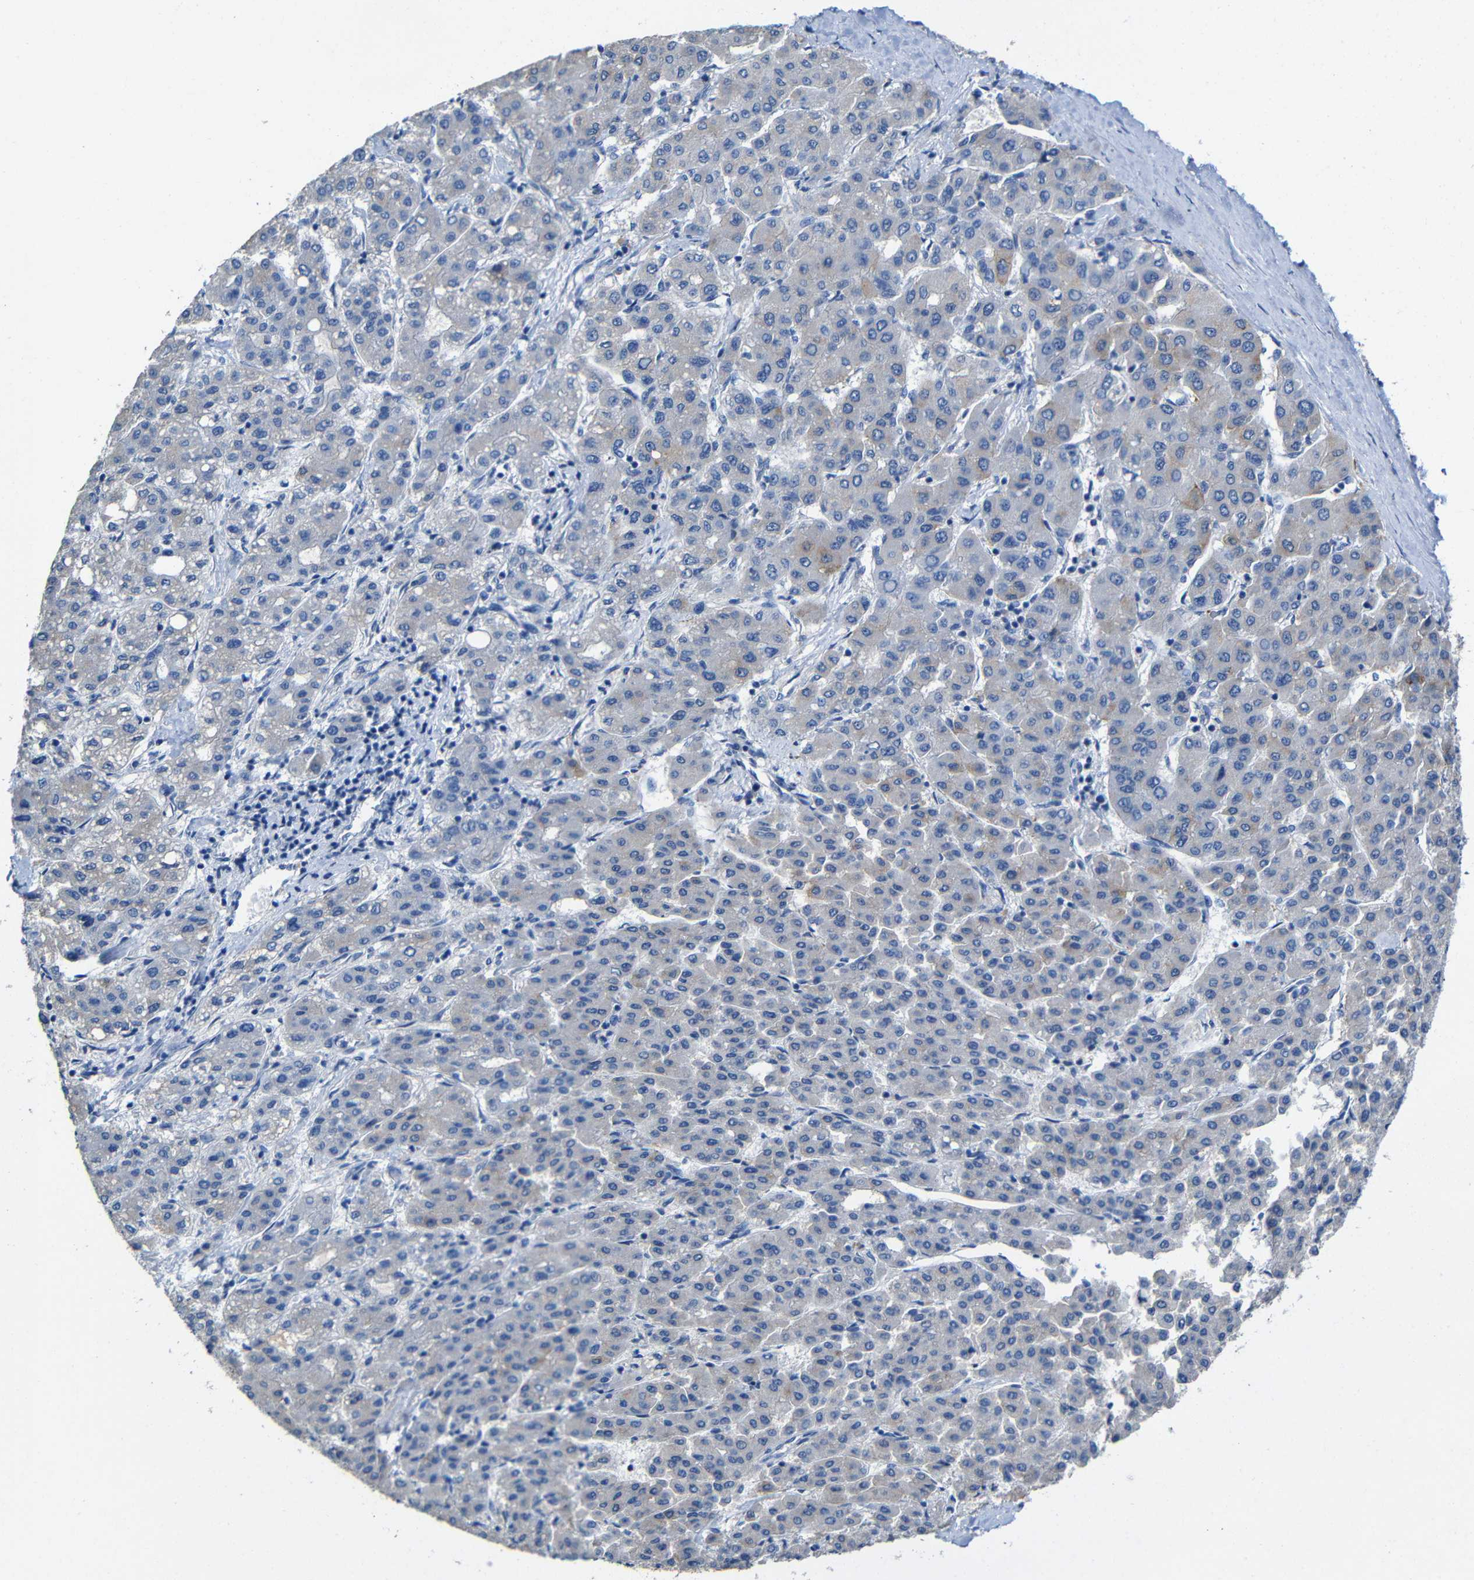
{"staining": {"intensity": "negative", "quantity": "none", "location": "none"}, "tissue": "liver cancer", "cell_type": "Tumor cells", "image_type": "cancer", "snomed": [{"axis": "morphology", "description": "Carcinoma, Hepatocellular, NOS"}, {"axis": "topography", "description": "Liver"}], "caption": "A high-resolution micrograph shows immunohistochemistry (IHC) staining of liver hepatocellular carcinoma, which displays no significant staining in tumor cells. Nuclei are stained in blue.", "gene": "ACKR2", "patient": {"sex": "male", "age": 65}}